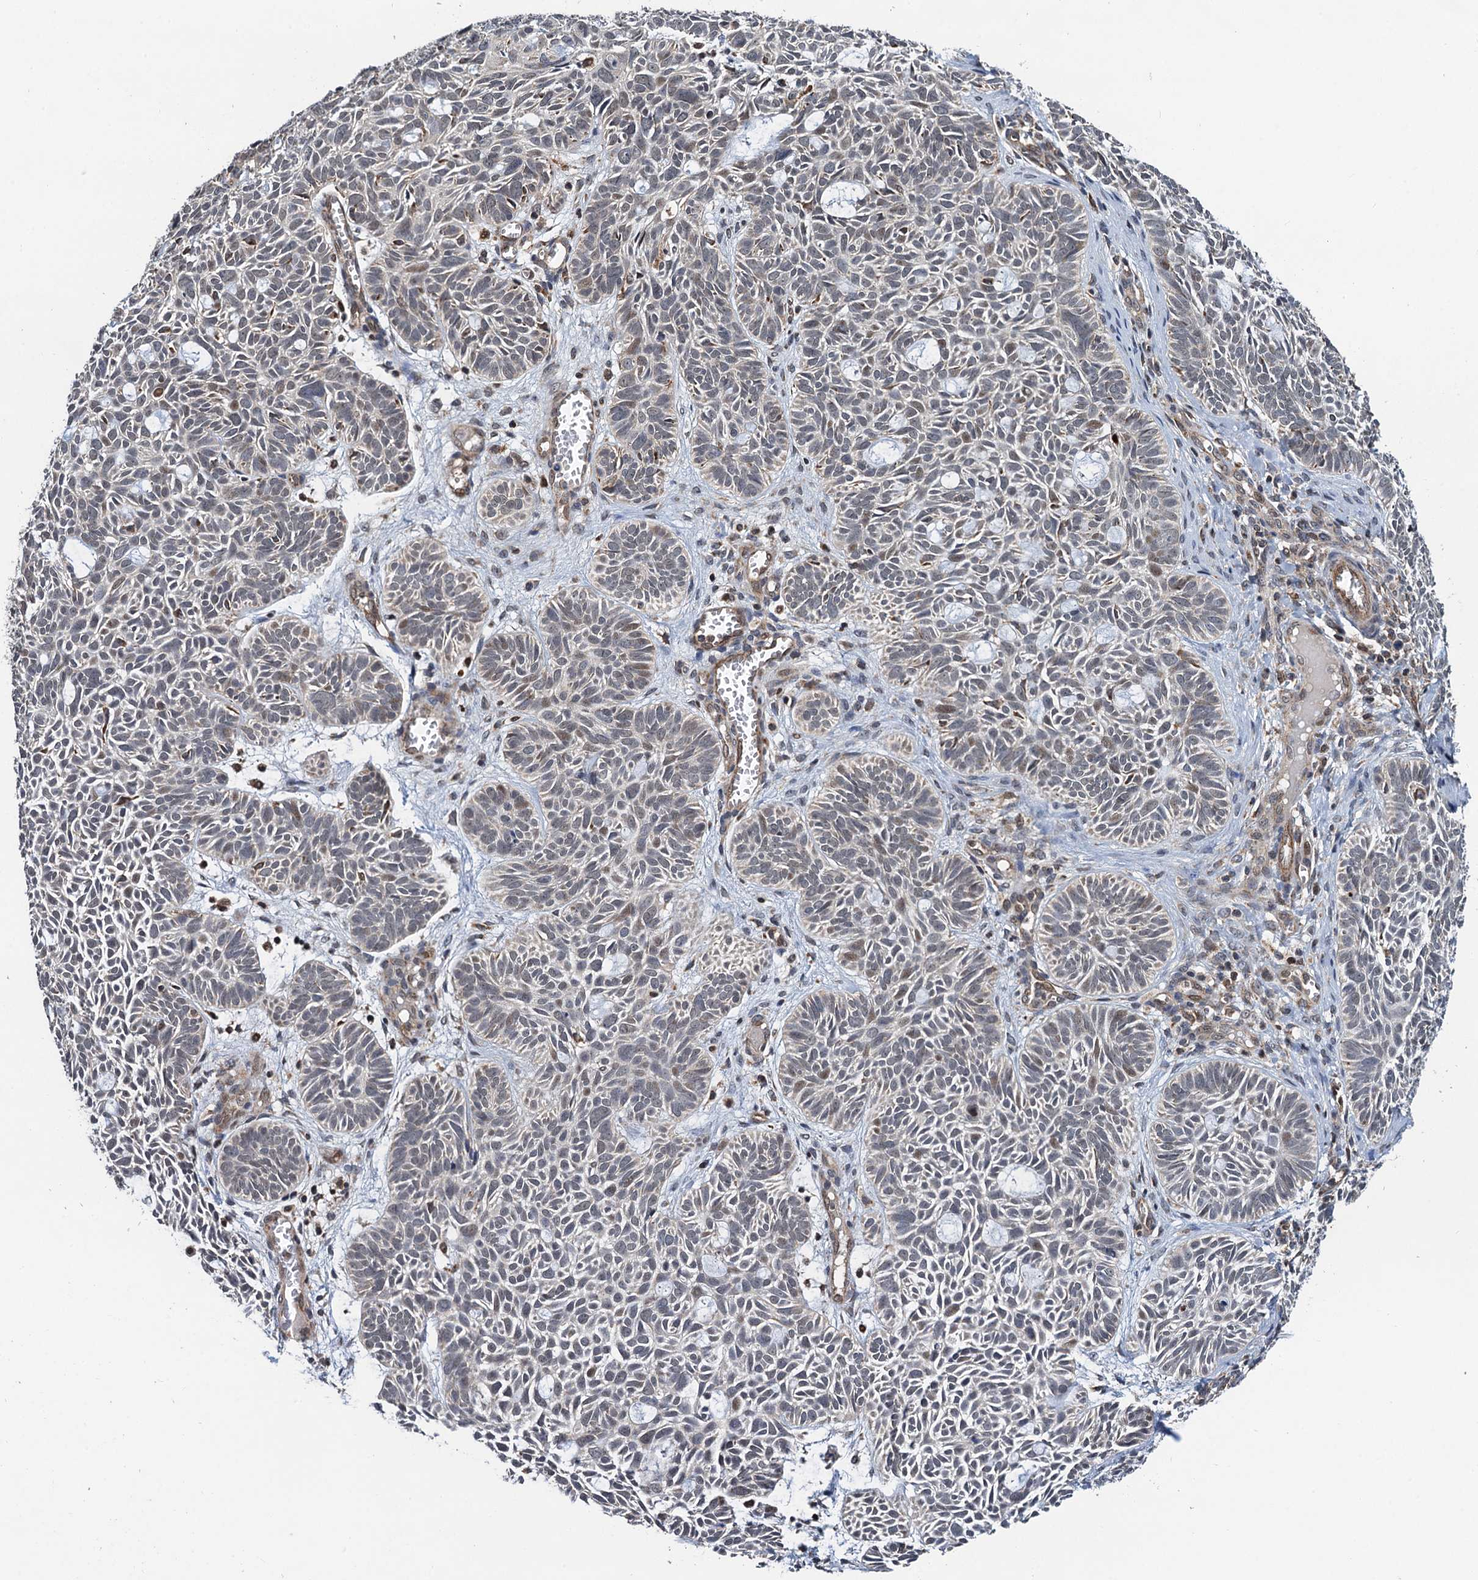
{"staining": {"intensity": "weak", "quantity": "<25%", "location": "nuclear"}, "tissue": "skin cancer", "cell_type": "Tumor cells", "image_type": "cancer", "snomed": [{"axis": "morphology", "description": "Basal cell carcinoma"}, {"axis": "topography", "description": "Skin"}], "caption": "DAB (3,3'-diaminobenzidine) immunohistochemical staining of skin cancer (basal cell carcinoma) exhibits no significant expression in tumor cells. The staining was performed using DAB to visualize the protein expression in brown, while the nuclei were stained in blue with hematoxylin (Magnification: 20x).", "gene": "CMPK2", "patient": {"sex": "male", "age": 69}}